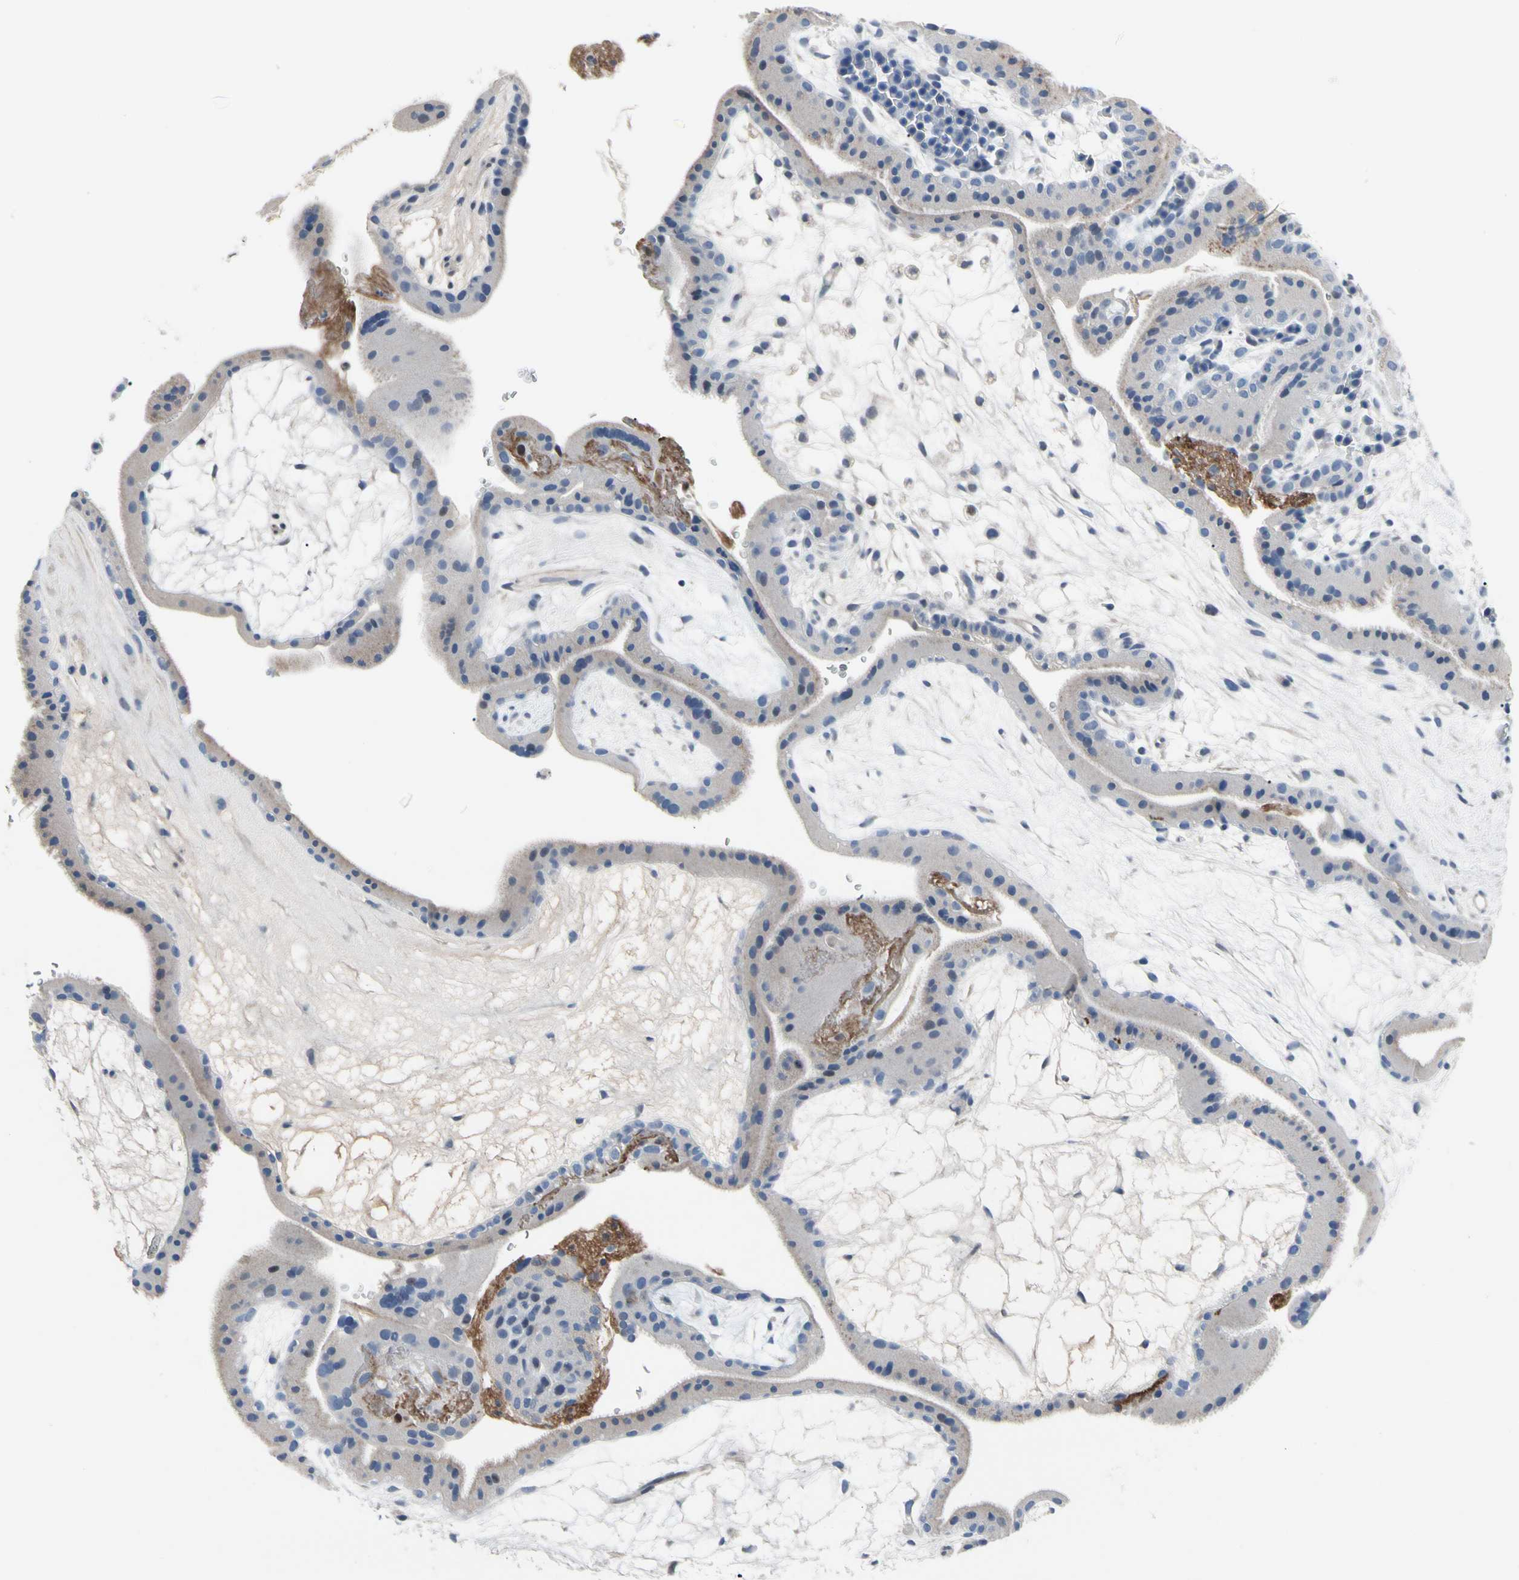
{"staining": {"intensity": "negative", "quantity": "none", "location": "none"}, "tissue": "placenta", "cell_type": "Trophoblastic cells", "image_type": "normal", "snomed": [{"axis": "morphology", "description": "Normal tissue, NOS"}, {"axis": "topography", "description": "Placenta"}], "caption": "Immunohistochemistry (IHC) micrograph of unremarkable placenta stained for a protein (brown), which displays no positivity in trophoblastic cells. (Brightfield microscopy of DAB (3,3'-diaminobenzidine) immunohistochemistry (IHC) at high magnification).", "gene": "ECRG4", "patient": {"sex": "female", "age": 19}}